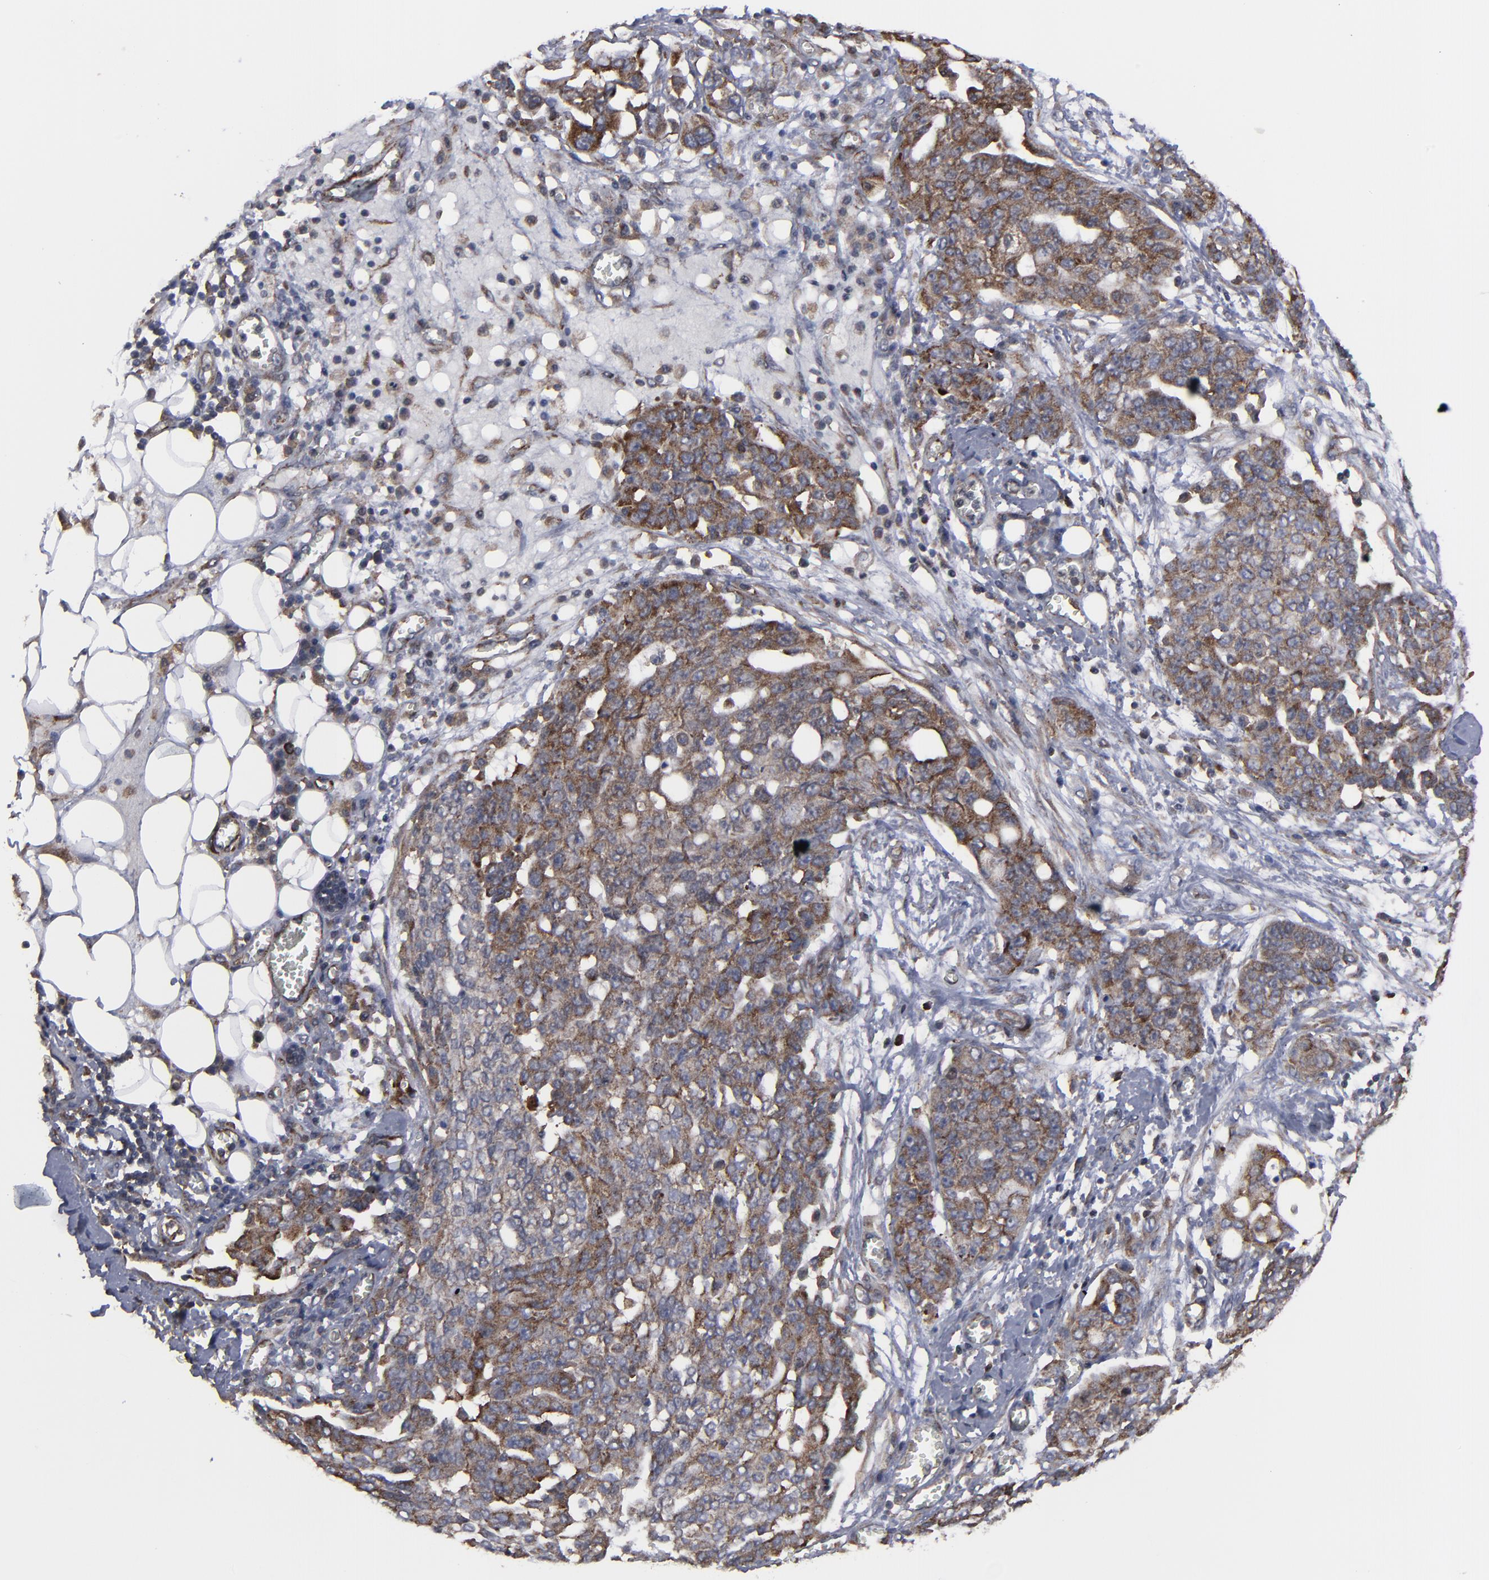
{"staining": {"intensity": "moderate", "quantity": ">75%", "location": "cytoplasmic/membranous"}, "tissue": "ovarian cancer", "cell_type": "Tumor cells", "image_type": "cancer", "snomed": [{"axis": "morphology", "description": "Cystadenocarcinoma, serous, NOS"}, {"axis": "topography", "description": "Soft tissue"}, {"axis": "topography", "description": "Ovary"}], "caption": "Protein staining of ovarian serous cystadenocarcinoma tissue shows moderate cytoplasmic/membranous staining in about >75% of tumor cells.", "gene": "KIAA2026", "patient": {"sex": "female", "age": 57}}